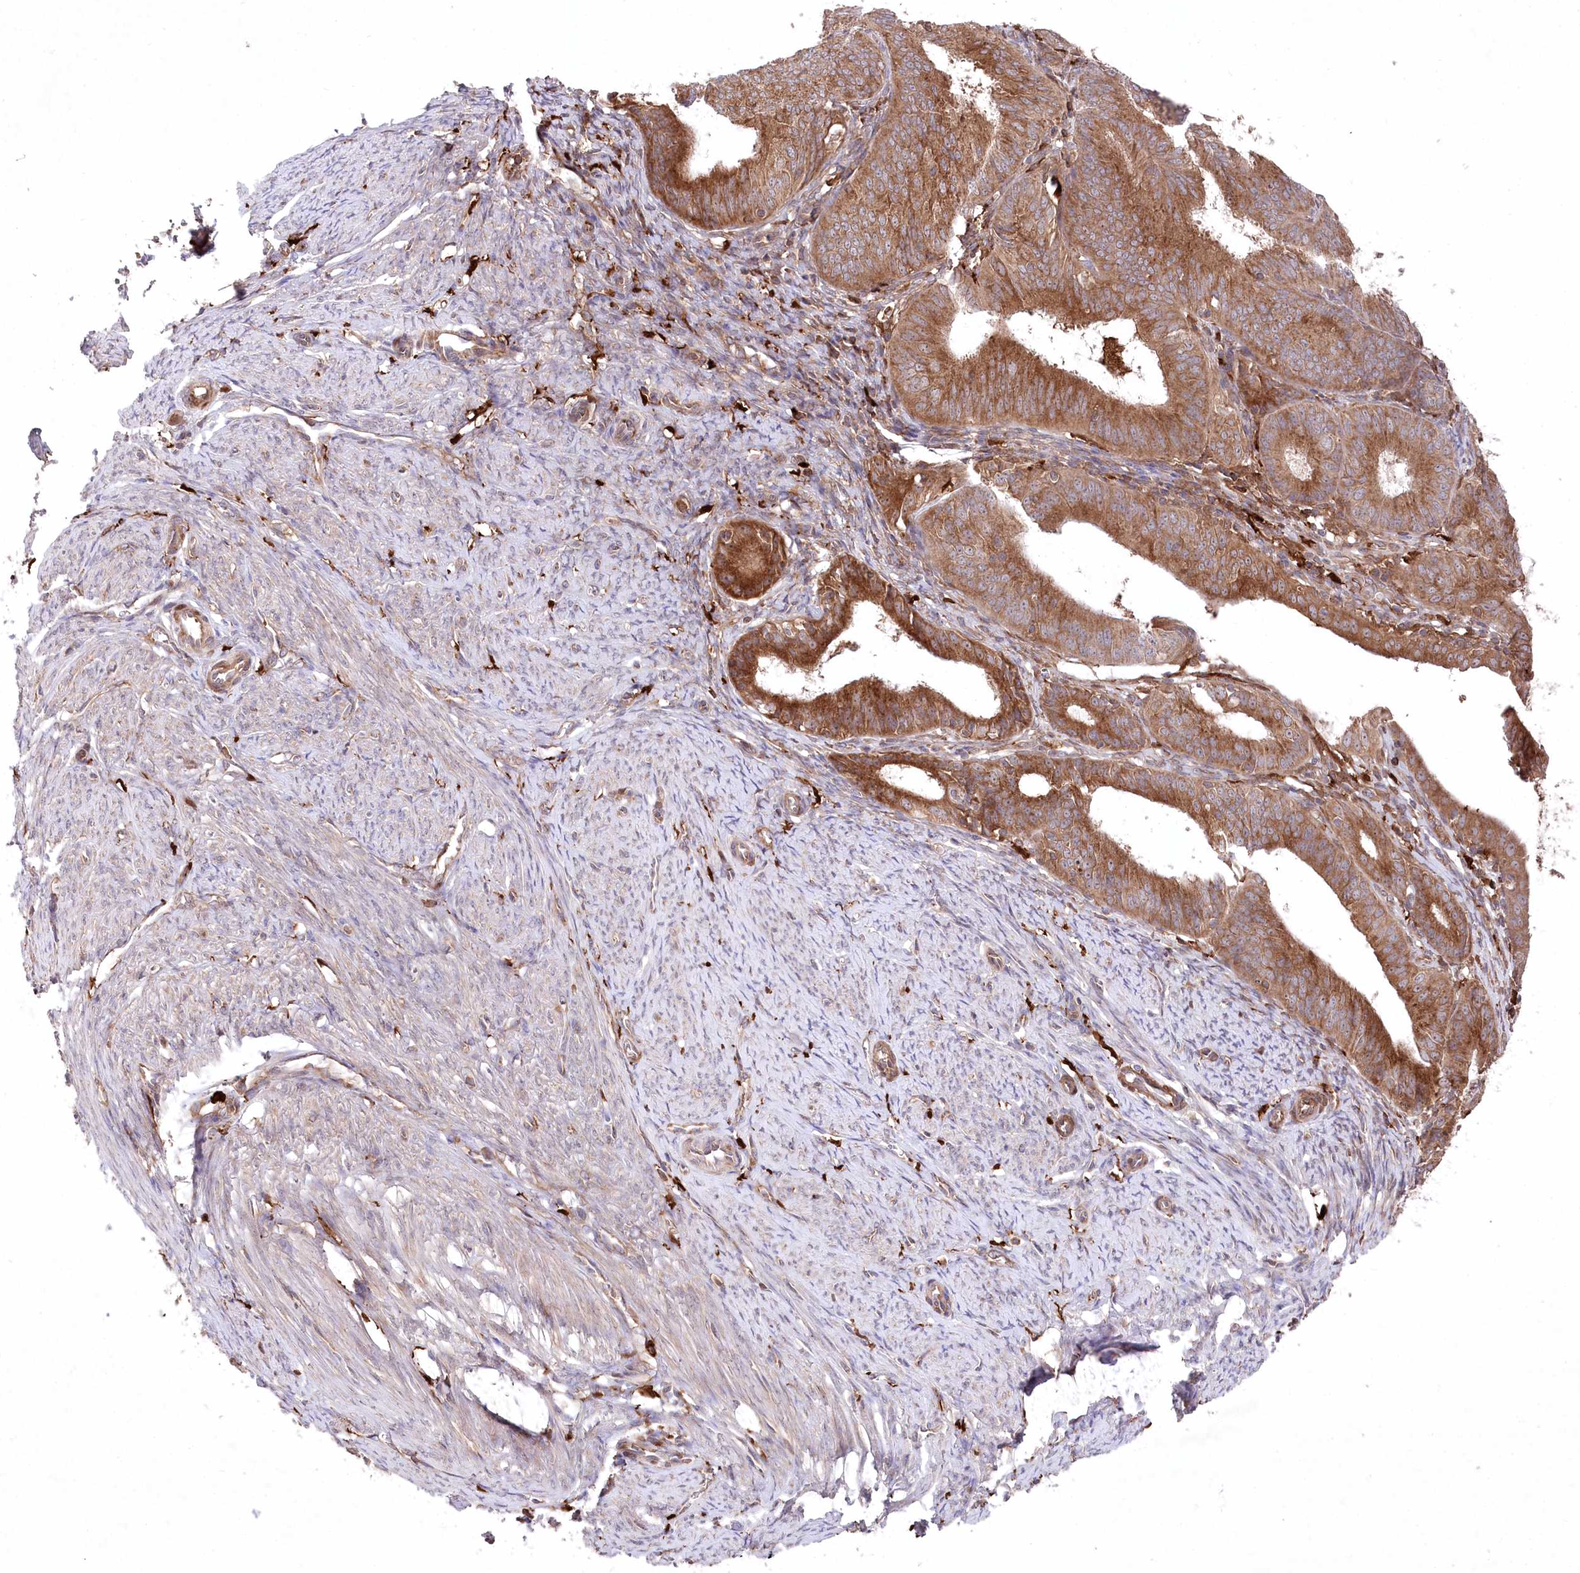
{"staining": {"intensity": "strong", "quantity": ">75%", "location": "cytoplasmic/membranous"}, "tissue": "endometrial cancer", "cell_type": "Tumor cells", "image_type": "cancer", "snomed": [{"axis": "morphology", "description": "Adenocarcinoma, NOS"}, {"axis": "topography", "description": "Endometrium"}], "caption": "Immunohistochemical staining of human endometrial cancer (adenocarcinoma) shows high levels of strong cytoplasmic/membranous staining in about >75% of tumor cells.", "gene": "PPP1R21", "patient": {"sex": "female", "age": 51}}